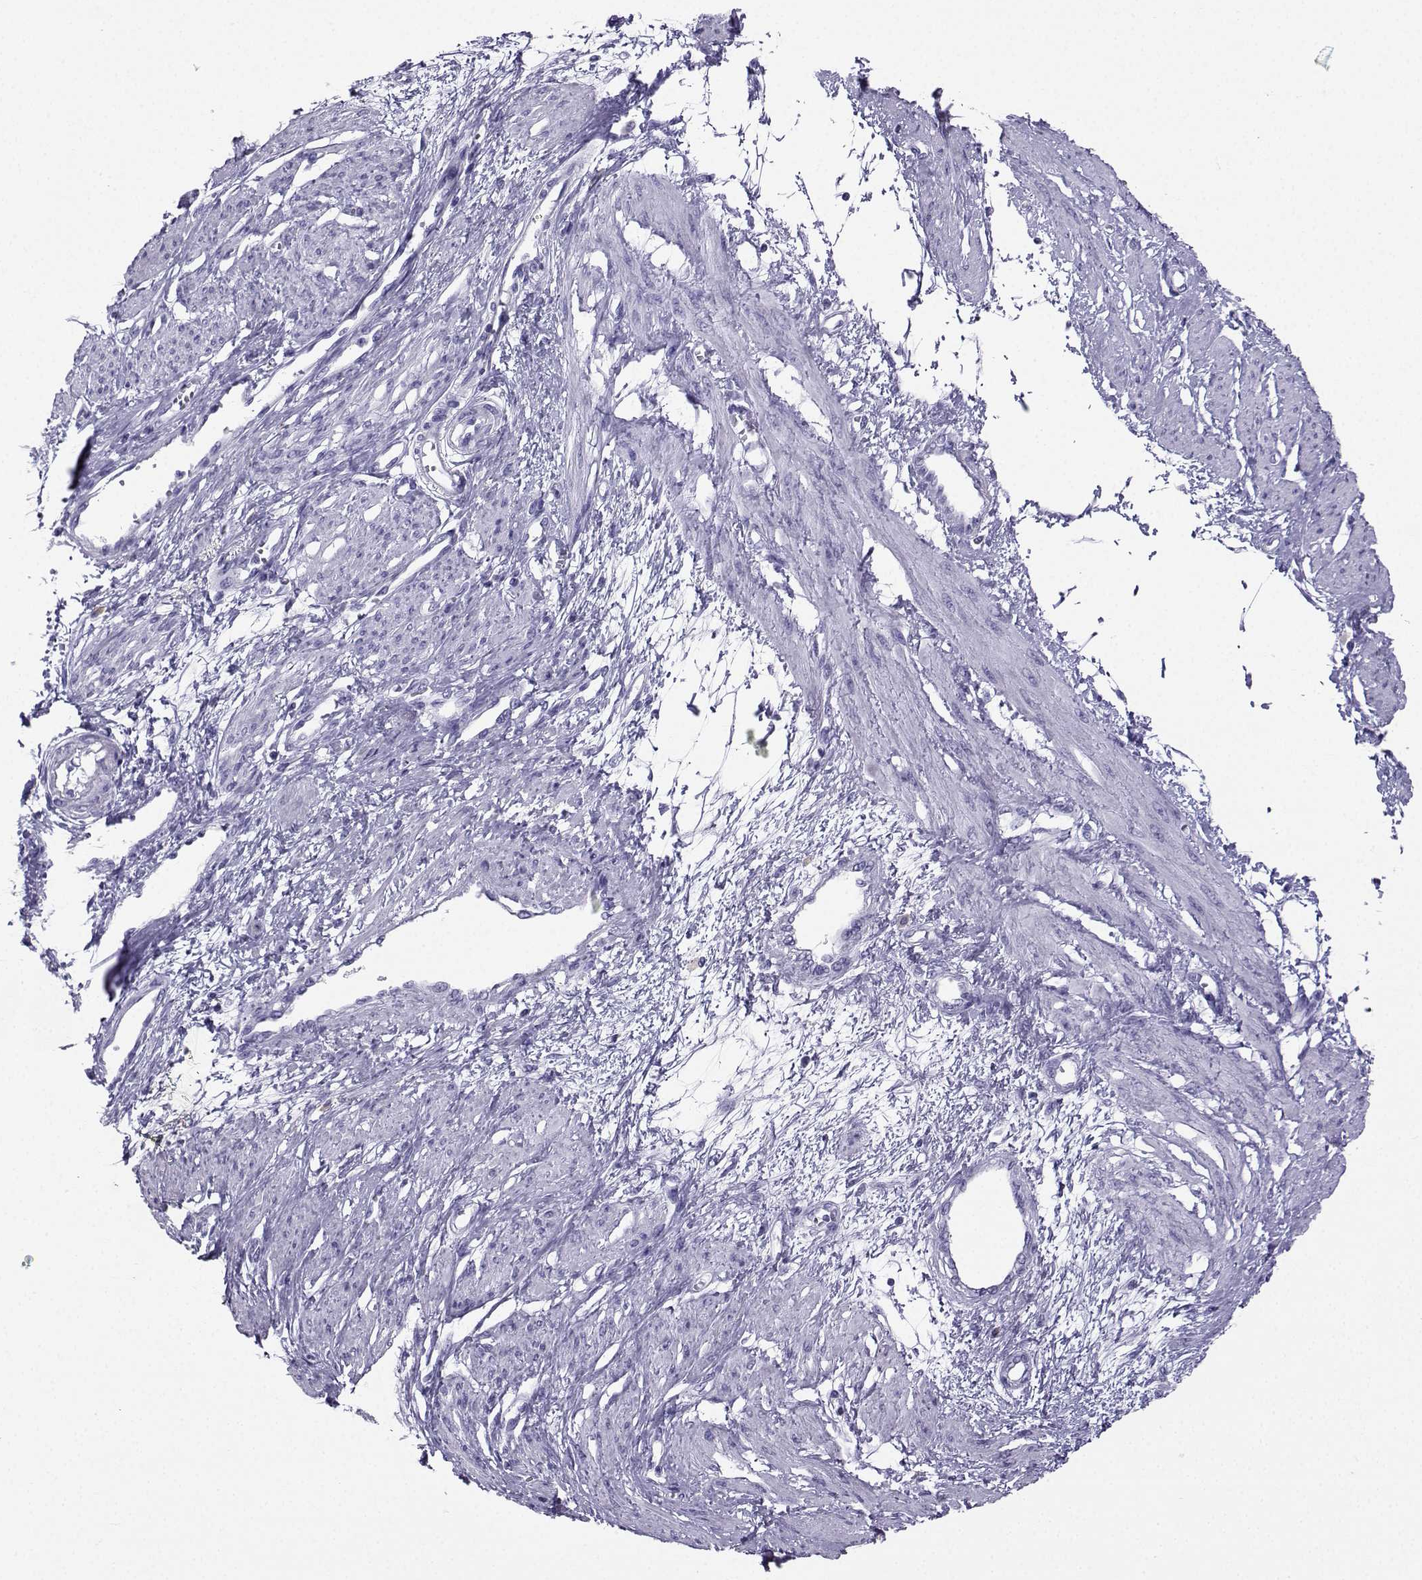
{"staining": {"intensity": "negative", "quantity": "none", "location": "none"}, "tissue": "smooth muscle", "cell_type": "Smooth muscle cells", "image_type": "normal", "snomed": [{"axis": "morphology", "description": "Normal tissue, NOS"}, {"axis": "topography", "description": "Smooth muscle"}, {"axis": "topography", "description": "Uterus"}], "caption": "Immunohistochemical staining of benign human smooth muscle displays no significant staining in smooth muscle cells.", "gene": "SLC18A2", "patient": {"sex": "female", "age": 39}}